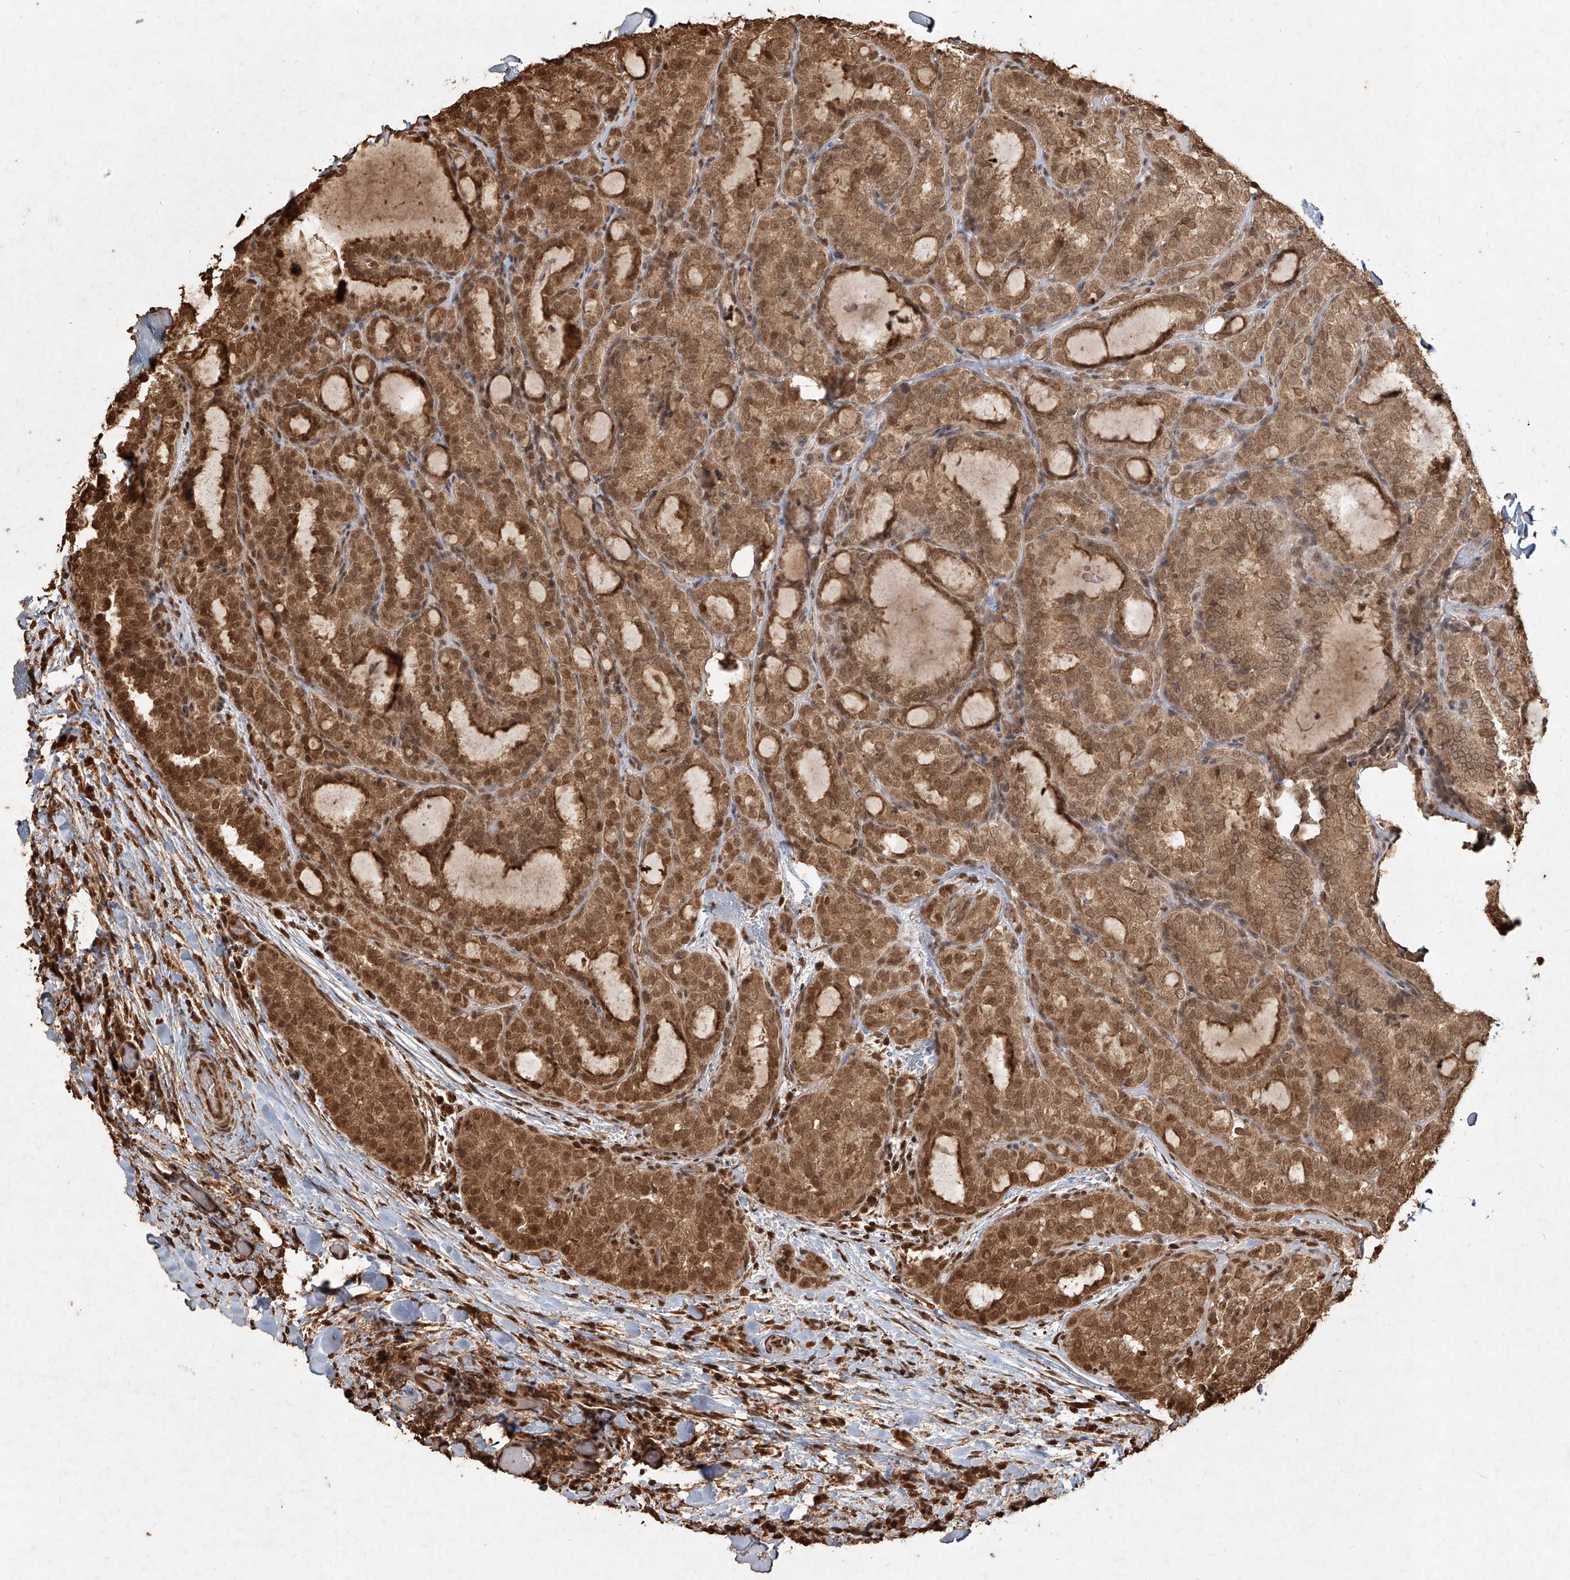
{"staining": {"intensity": "moderate", "quantity": ">75%", "location": "cytoplasmic/membranous,nuclear"}, "tissue": "thyroid cancer", "cell_type": "Tumor cells", "image_type": "cancer", "snomed": [{"axis": "morphology", "description": "Normal tissue, NOS"}, {"axis": "morphology", "description": "Papillary adenocarcinoma, NOS"}, {"axis": "topography", "description": "Thyroid gland"}], "caption": "Immunohistochemistry image of thyroid cancer stained for a protein (brown), which reveals medium levels of moderate cytoplasmic/membranous and nuclear staining in approximately >75% of tumor cells.", "gene": "UBE2K", "patient": {"sex": "female", "age": 30}}